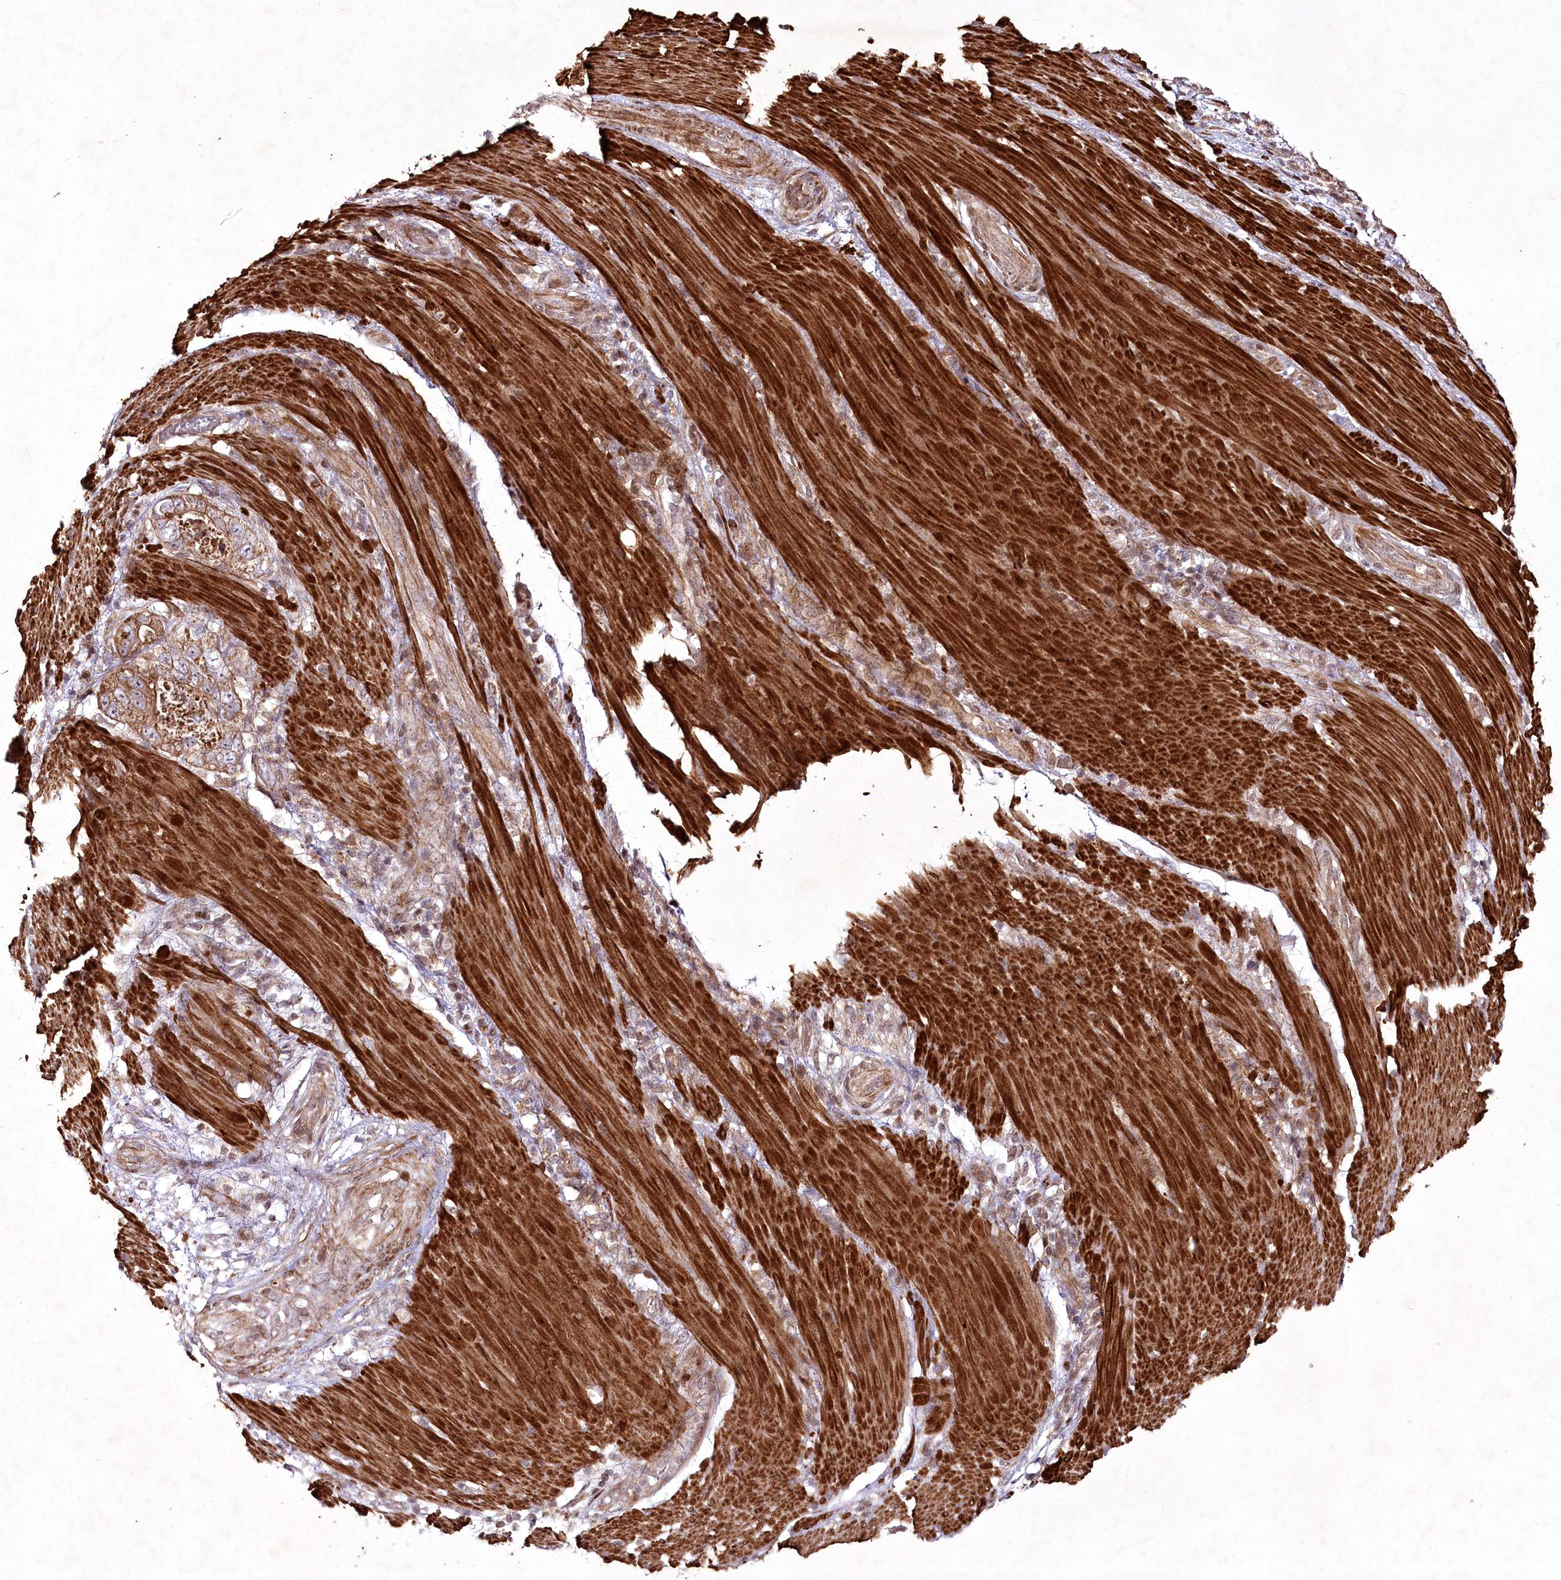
{"staining": {"intensity": "moderate", "quantity": ">75%", "location": "cytoplasmic/membranous"}, "tissue": "stomach cancer", "cell_type": "Tumor cells", "image_type": "cancer", "snomed": [{"axis": "morphology", "description": "Normal tissue, NOS"}, {"axis": "morphology", "description": "Adenocarcinoma, NOS"}, {"axis": "topography", "description": "Stomach"}], "caption": "Protein expression analysis of human stomach adenocarcinoma reveals moderate cytoplasmic/membranous positivity in approximately >75% of tumor cells.", "gene": "PSTK", "patient": {"sex": "female", "age": 89}}